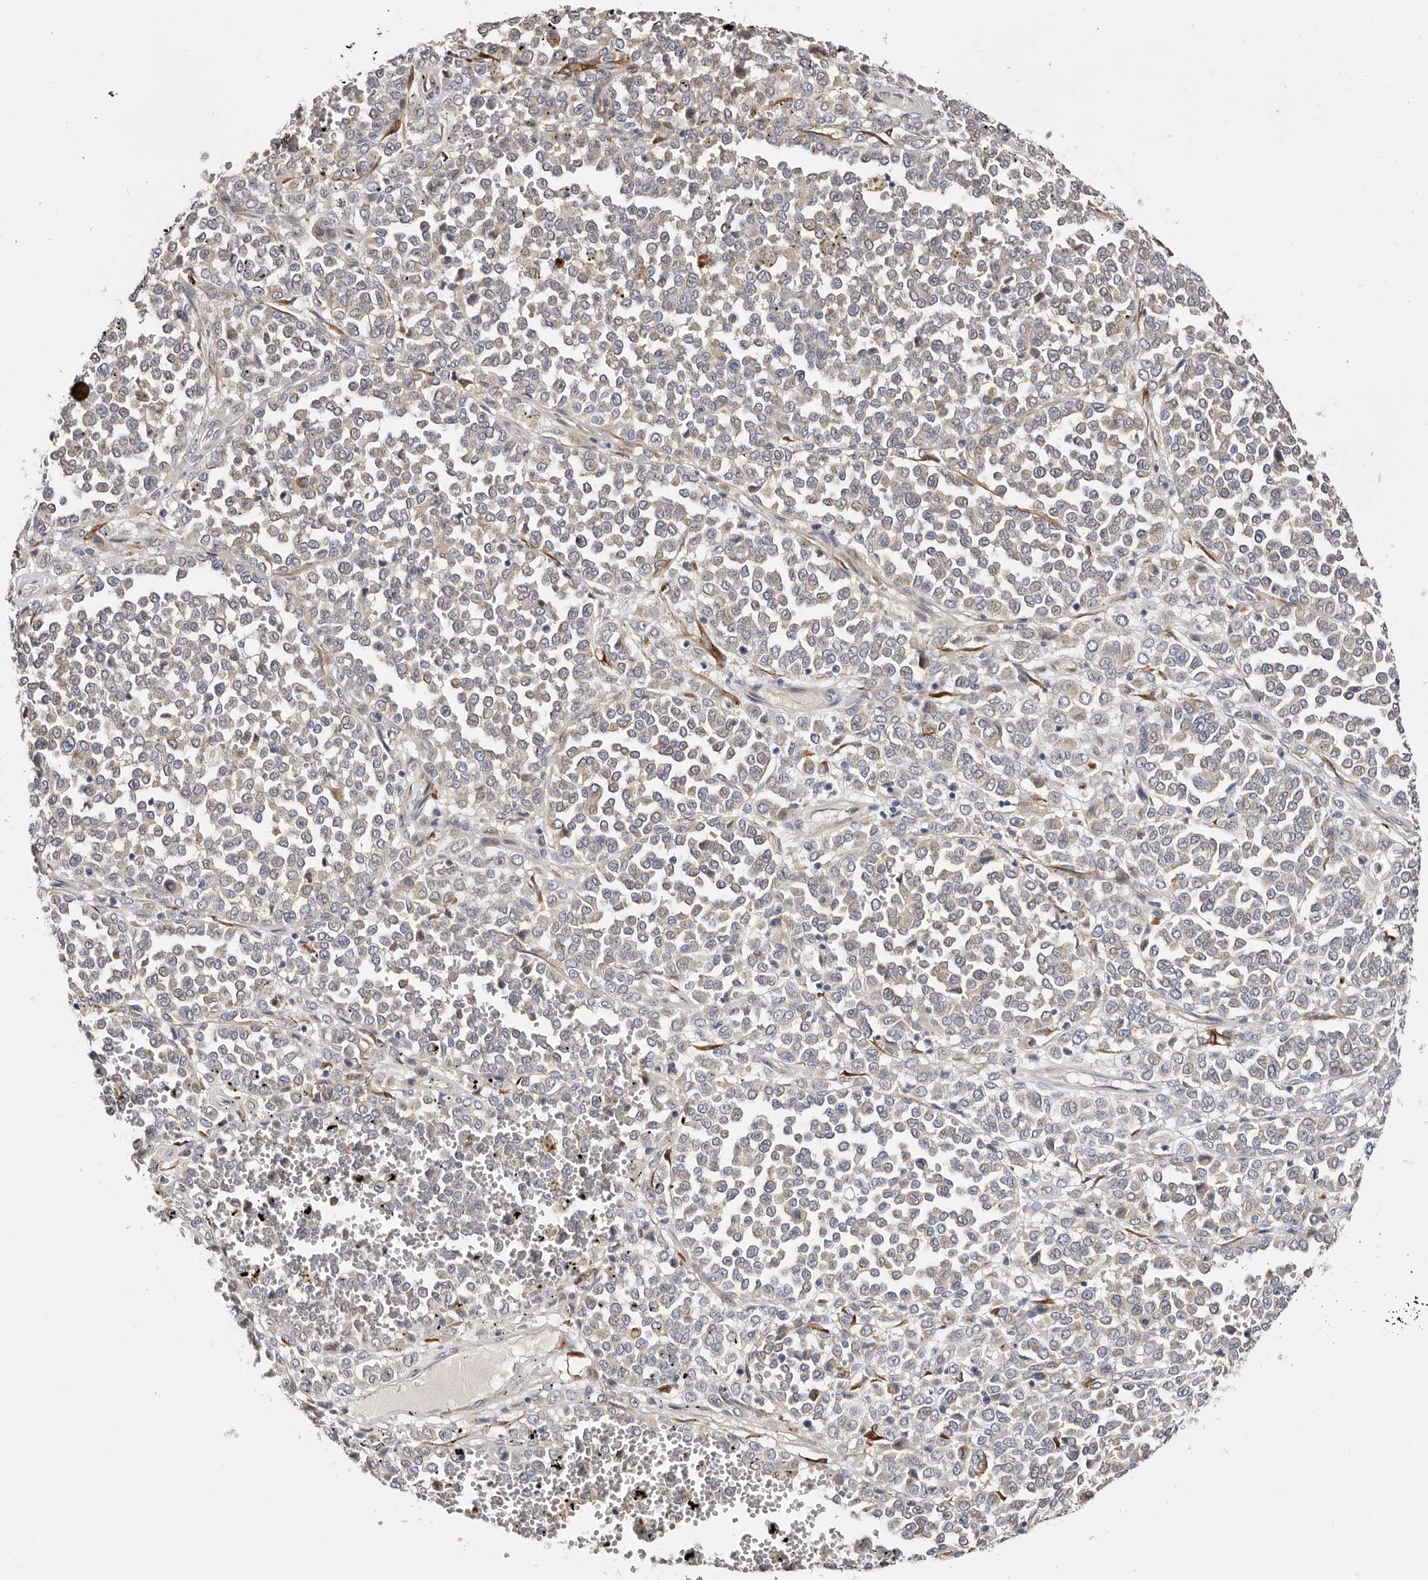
{"staining": {"intensity": "weak", "quantity": "25%-75%", "location": "cytoplasmic/membranous"}, "tissue": "melanoma", "cell_type": "Tumor cells", "image_type": "cancer", "snomed": [{"axis": "morphology", "description": "Malignant melanoma, Metastatic site"}, {"axis": "topography", "description": "Pancreas"}], "caption": "Melanoma was stained to show a protein in brown. There is low levels of weak cytoplasmic/membranous expression in approximately 25%-75% of tumor cells.", "gene": "USH1C", "patient": {"sex": "female", "age": 30}}